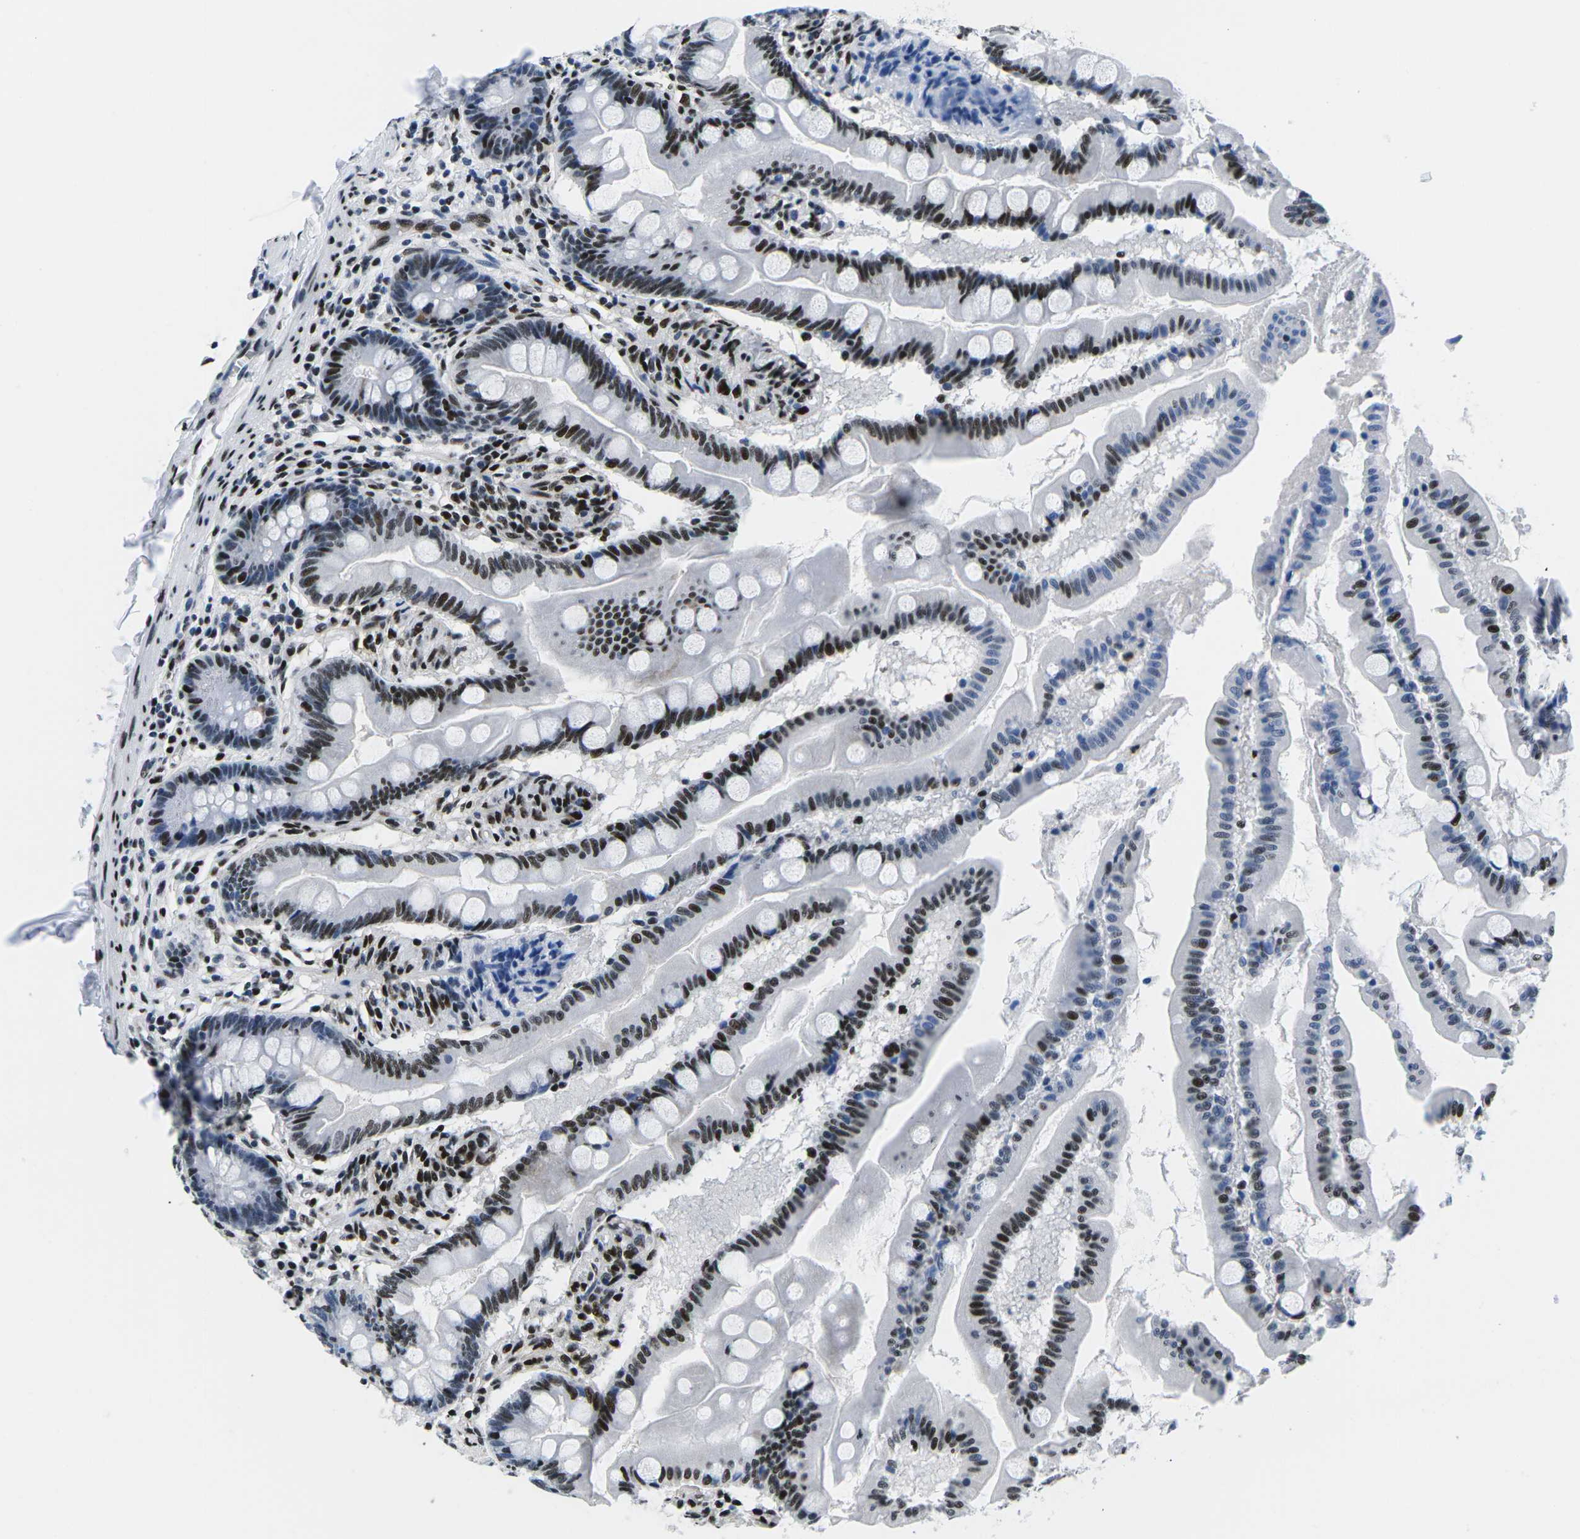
{"staining": {"intensity": "strong", "quantity": "25%-75%", "location": "nuclear"}, "tissue": "small intestine", "cell_type": "Glandular cells", "image_type": "normal", "snomed": [{"axis": "morphology", "description": "Normal tissue, NOS"}, {"axis": "topography", "description": "Small intestine"}], "caption": "Protein analysis of unremarkable small intestine exhibits strong nuclear positivity in about 25%-75% of glandular cells.", "gene": "ATF1", "patient": {"sex": "female", "age": 56}}